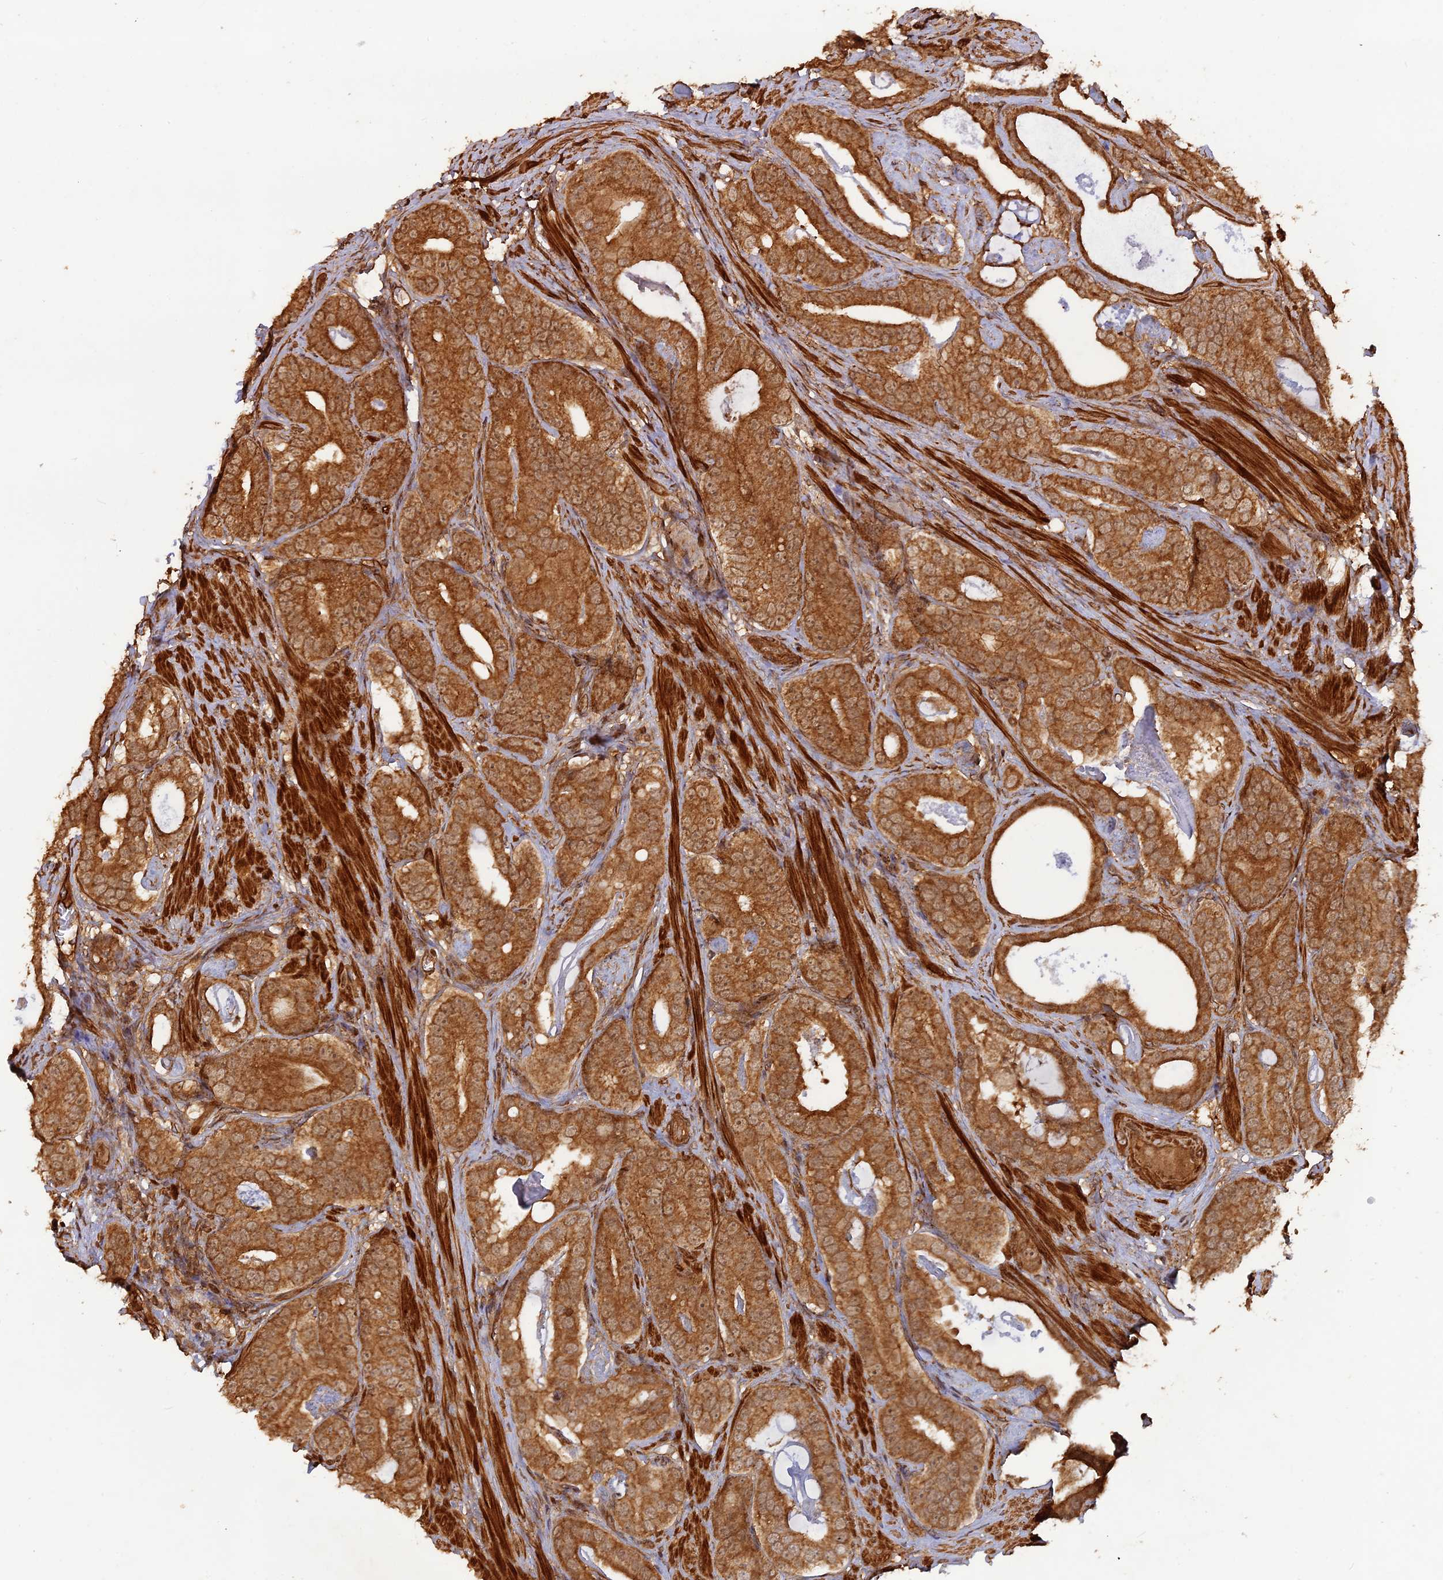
{"staining": {"intensity": "strong", "quantity": ">75%", "location": "cytoplasmic/membranous"}, "tissue": "prostate cancer", "cell_type": "Tumor cells", "image_type": "cancer", "snomed": [{"axis": "morphology", "description": "Adenocarcinoma, Low grade"}, {"axis": "topography", "description": "Prostate"}], "caption": "Immunohistochemistry of human prostate low-grade adenocarcinoma demonstrates high levels of strong cytoplasmic/membranous staining in about >75% of tumor cells. The staining was performed using DAB (3,3'-diaminobenzidine) to visualize the protein expression in brown, while the nuclei were stained in blue with hematoxylin (Magnification: 20x).", "gene": "CCDC174", "patient": {"sex": "male", "age": 71}}